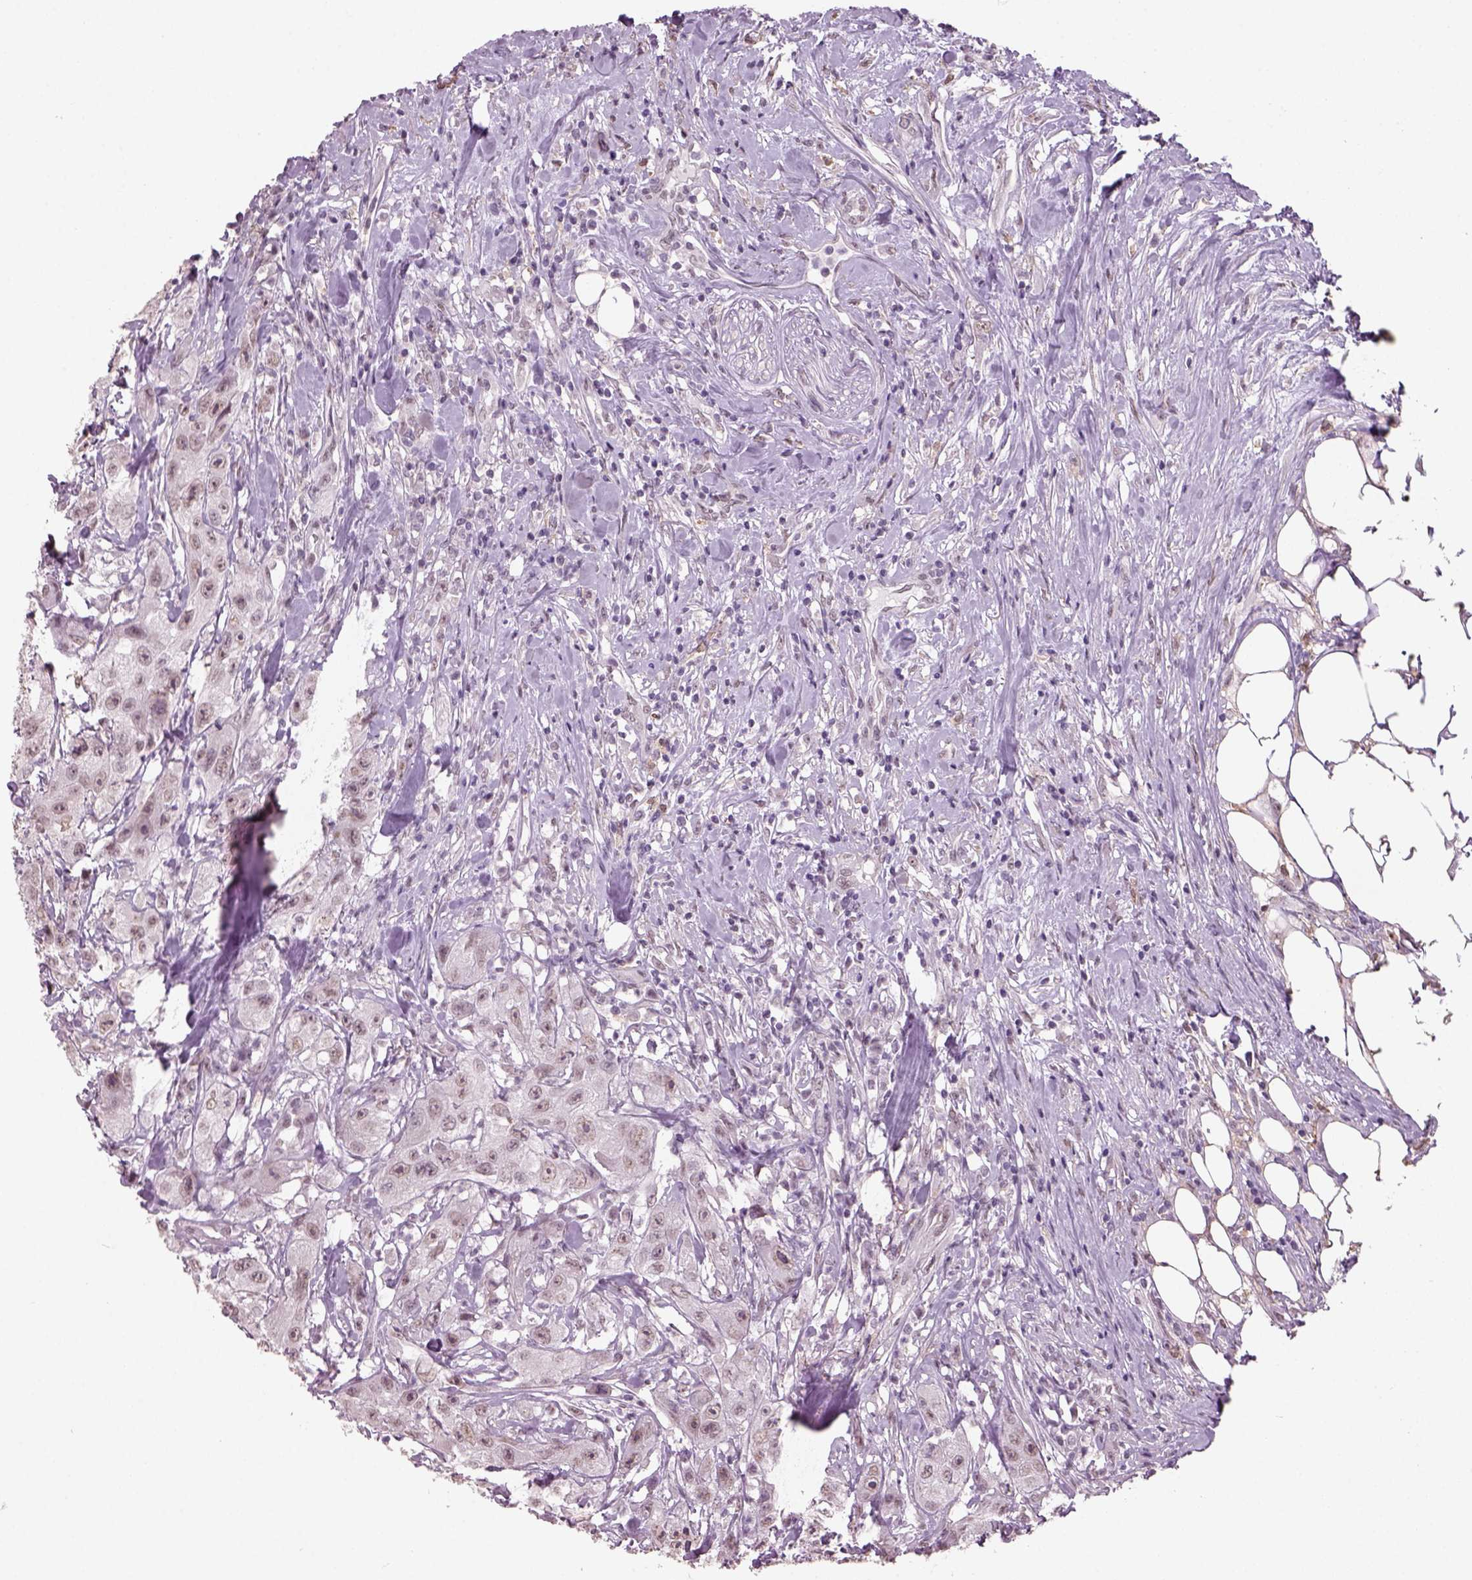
{"staining": {"intensity": "negative", "quantity": "none", "location": "none"}, "tissue": "urothelial cancer", "cell_type": "Tumor cells", "image_type": "cancer", "snomed": [{"axis": "morphology", "description": "Urothelial carcinoma, High grade"}, {"axis": "topography", "description": "Urinary bladder"}], "caption": "Tumor cells are negative for protein expression in human urothelial cancer.", "gene": "NAT8", "patient": {"sex": "male", "age": 79}}